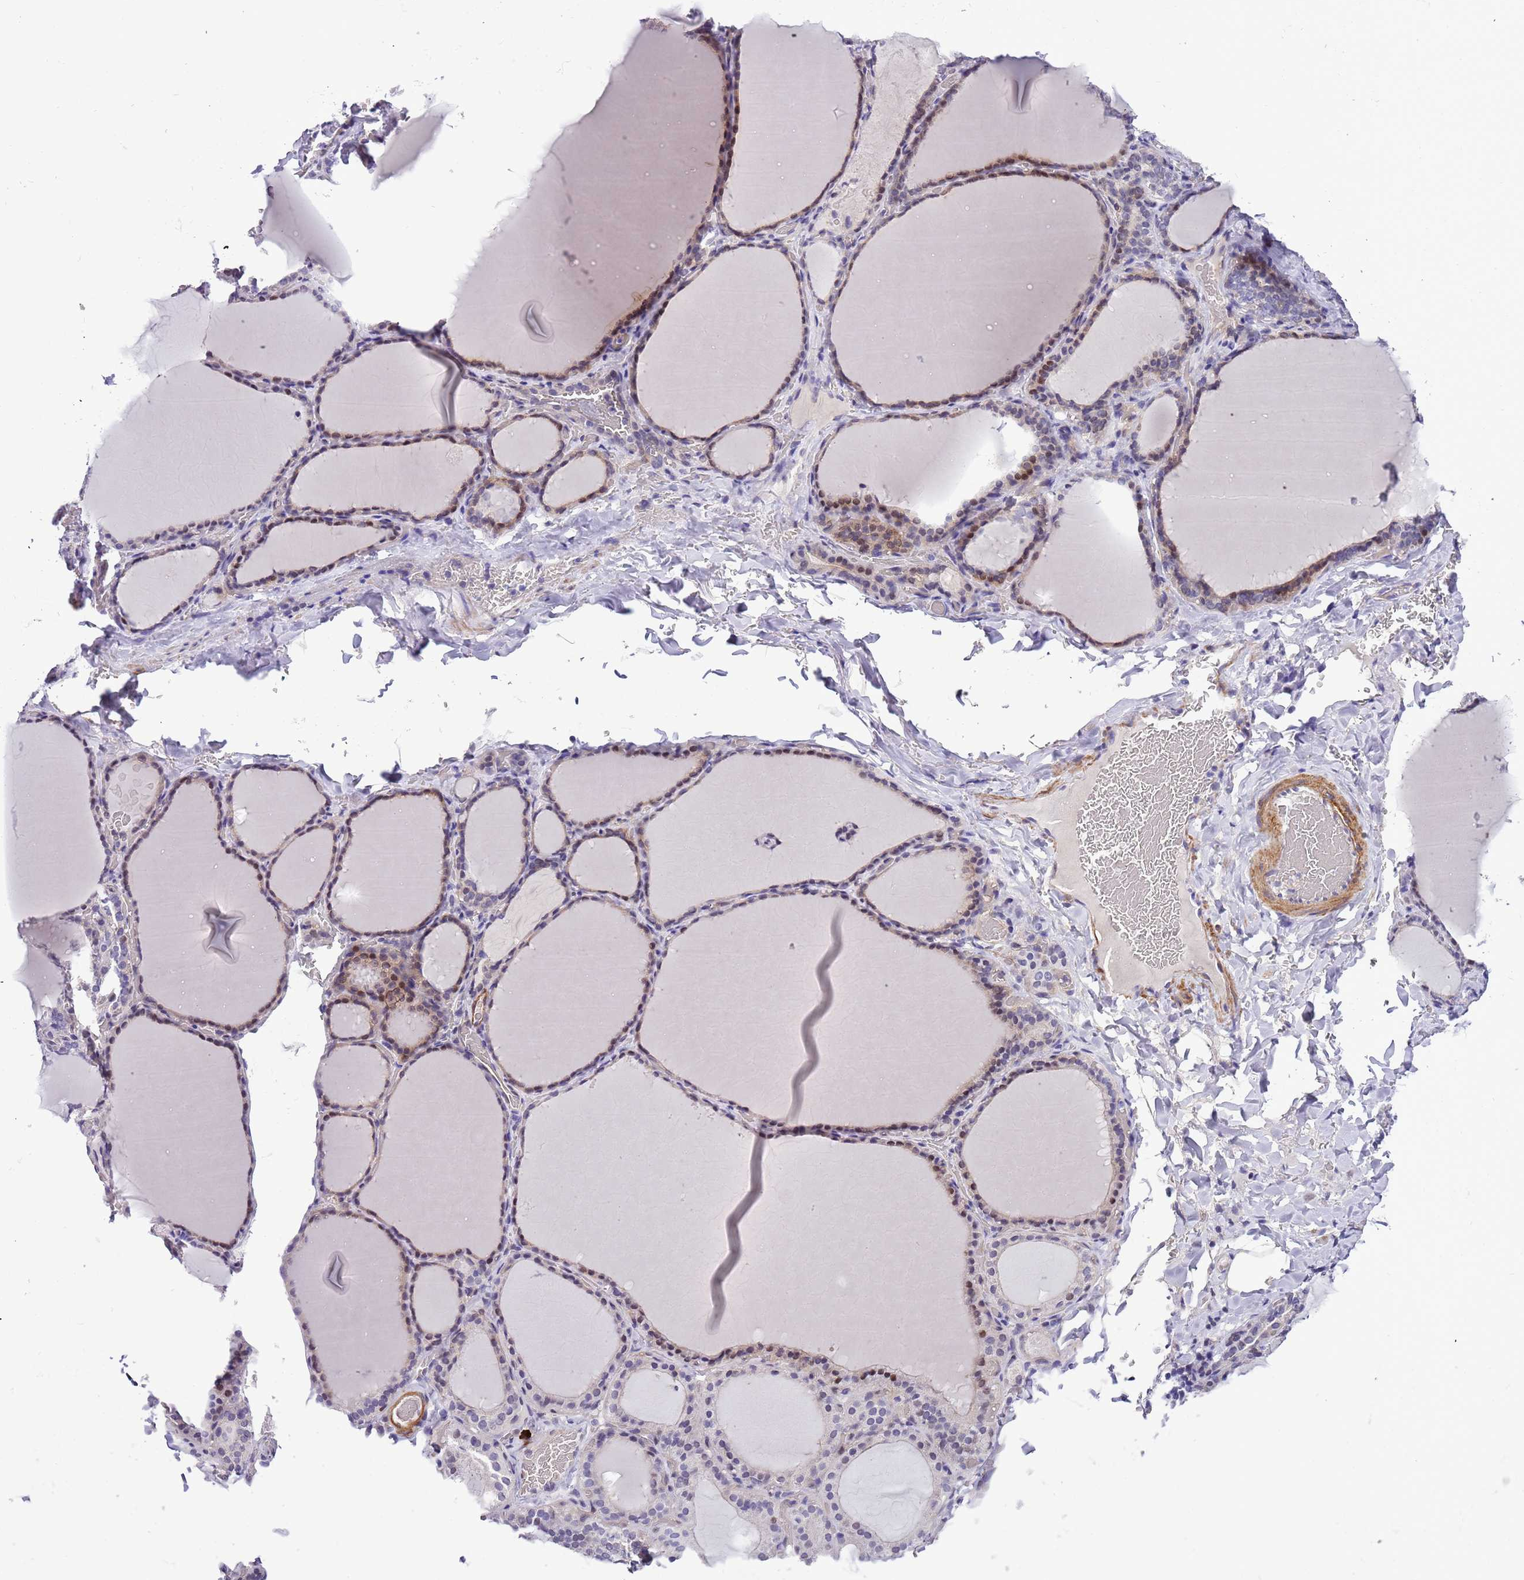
{"staining": {"intensity": "moderate", "quantity": "<25%", "location": "nuclear"}, "tissue": "thyroid gland", "cell_type": "Glandular cells", "image_type": "normal", "snomed": [{"axis": "morphology", "description": "Normal tissue, NOS"}, {"axis": "topography", "description": "Thyroid gland"}], "caption": "Glandular cells exhibit moderate nuclear expression in about <25% of cells in benign thyroid gland.", "gene": "PLEKHH1", "patient": {"sex": "female", "age": 39}}